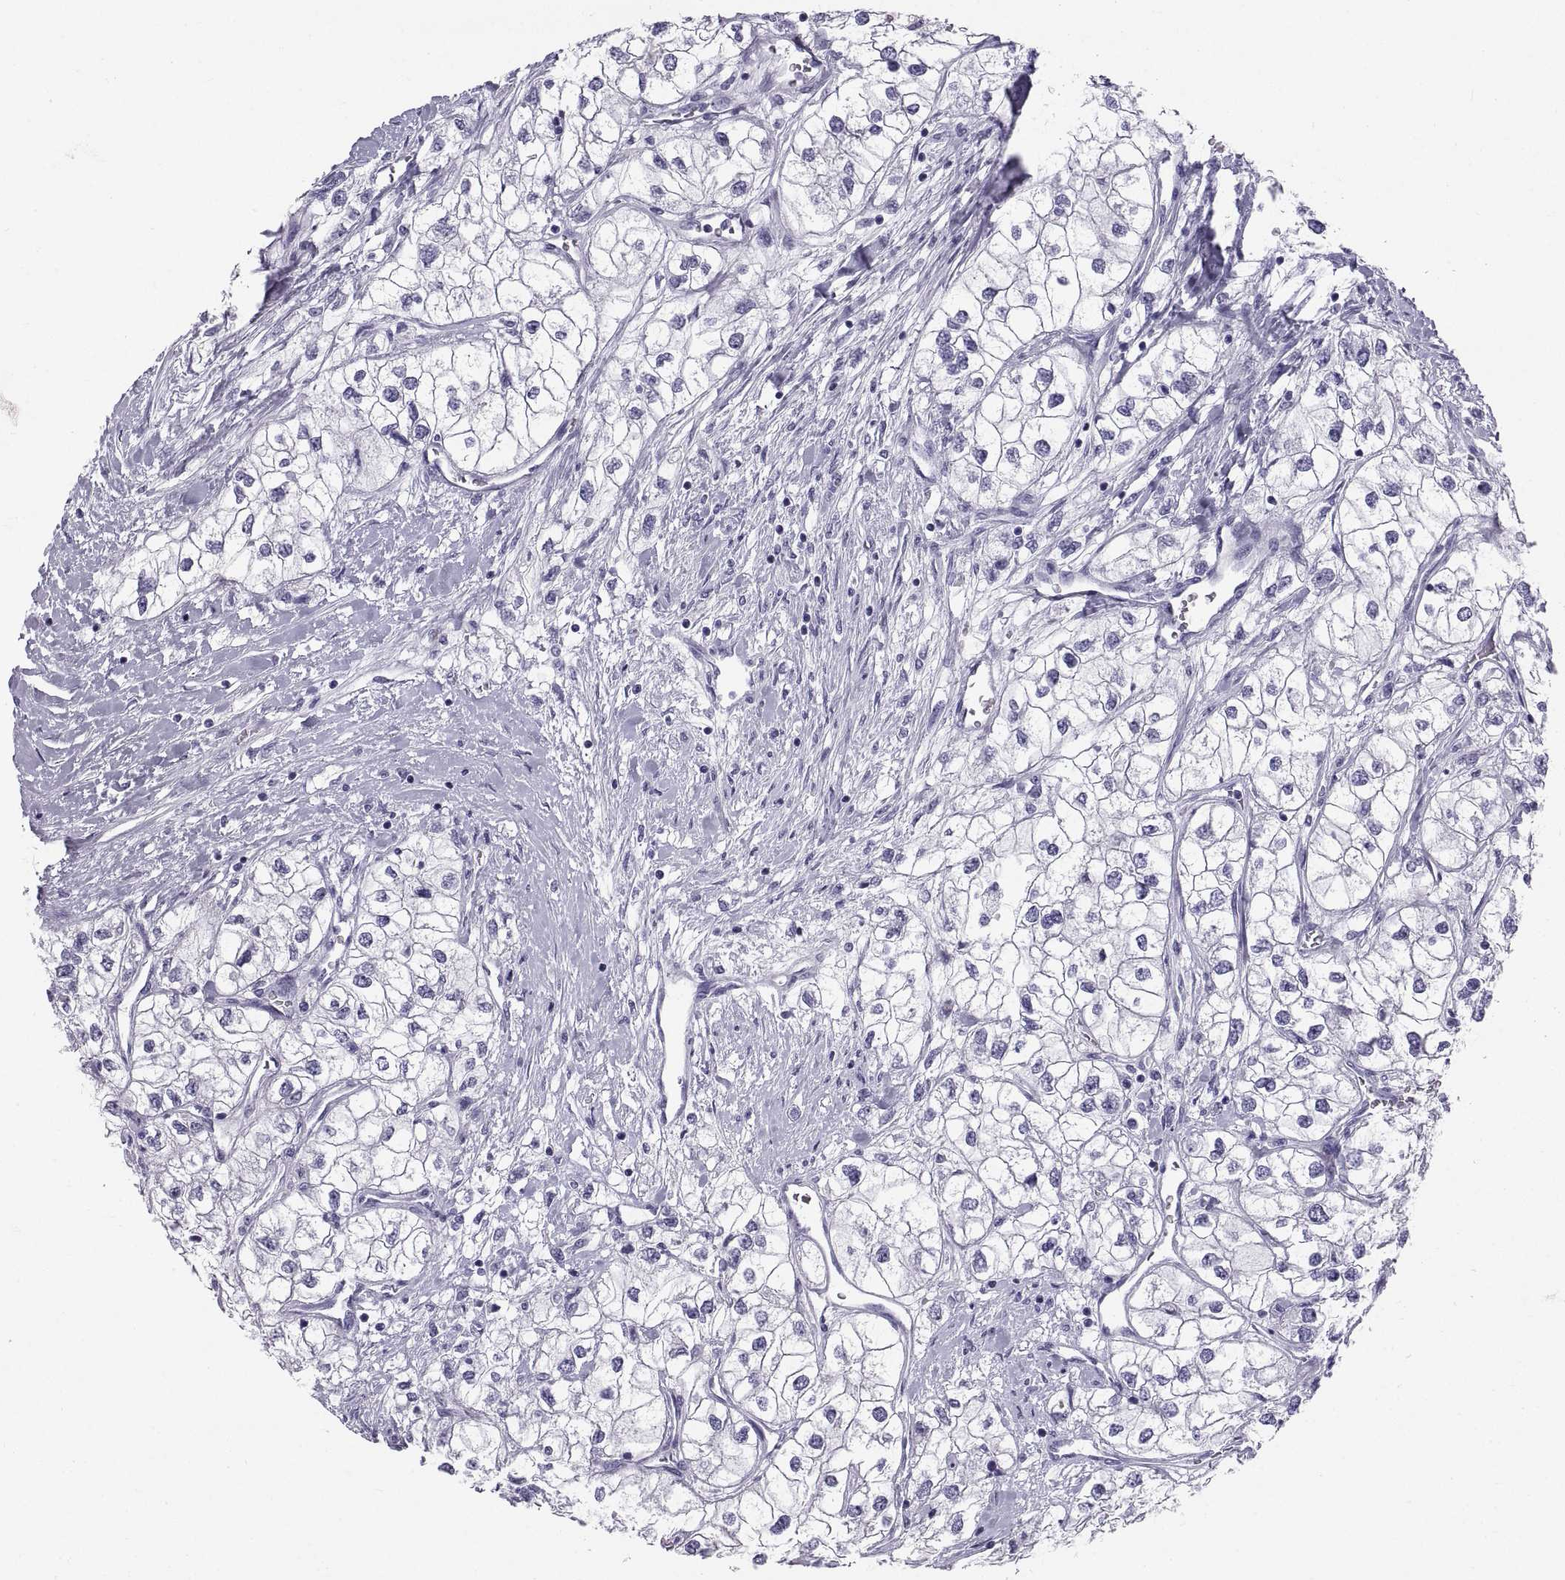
{"staining": {"intensity": "negative", "quantity": "none", "location": "none"}, "tissue": "renal cancer", "cell_type": "Tumor cells", "image_type": "cancer", "snomed": [{"axis": "morphology", "description": "Adenocarcinoma, NOS"}, {"axis": "topography", "description": "Kidney"}], "caption": "Renal adenocarcinoma was stained to show a protein in brown. There is no significant positivity in tumor cells.", "gene": "CT47A10", "patient": {"sex": "male", "age": 59}}